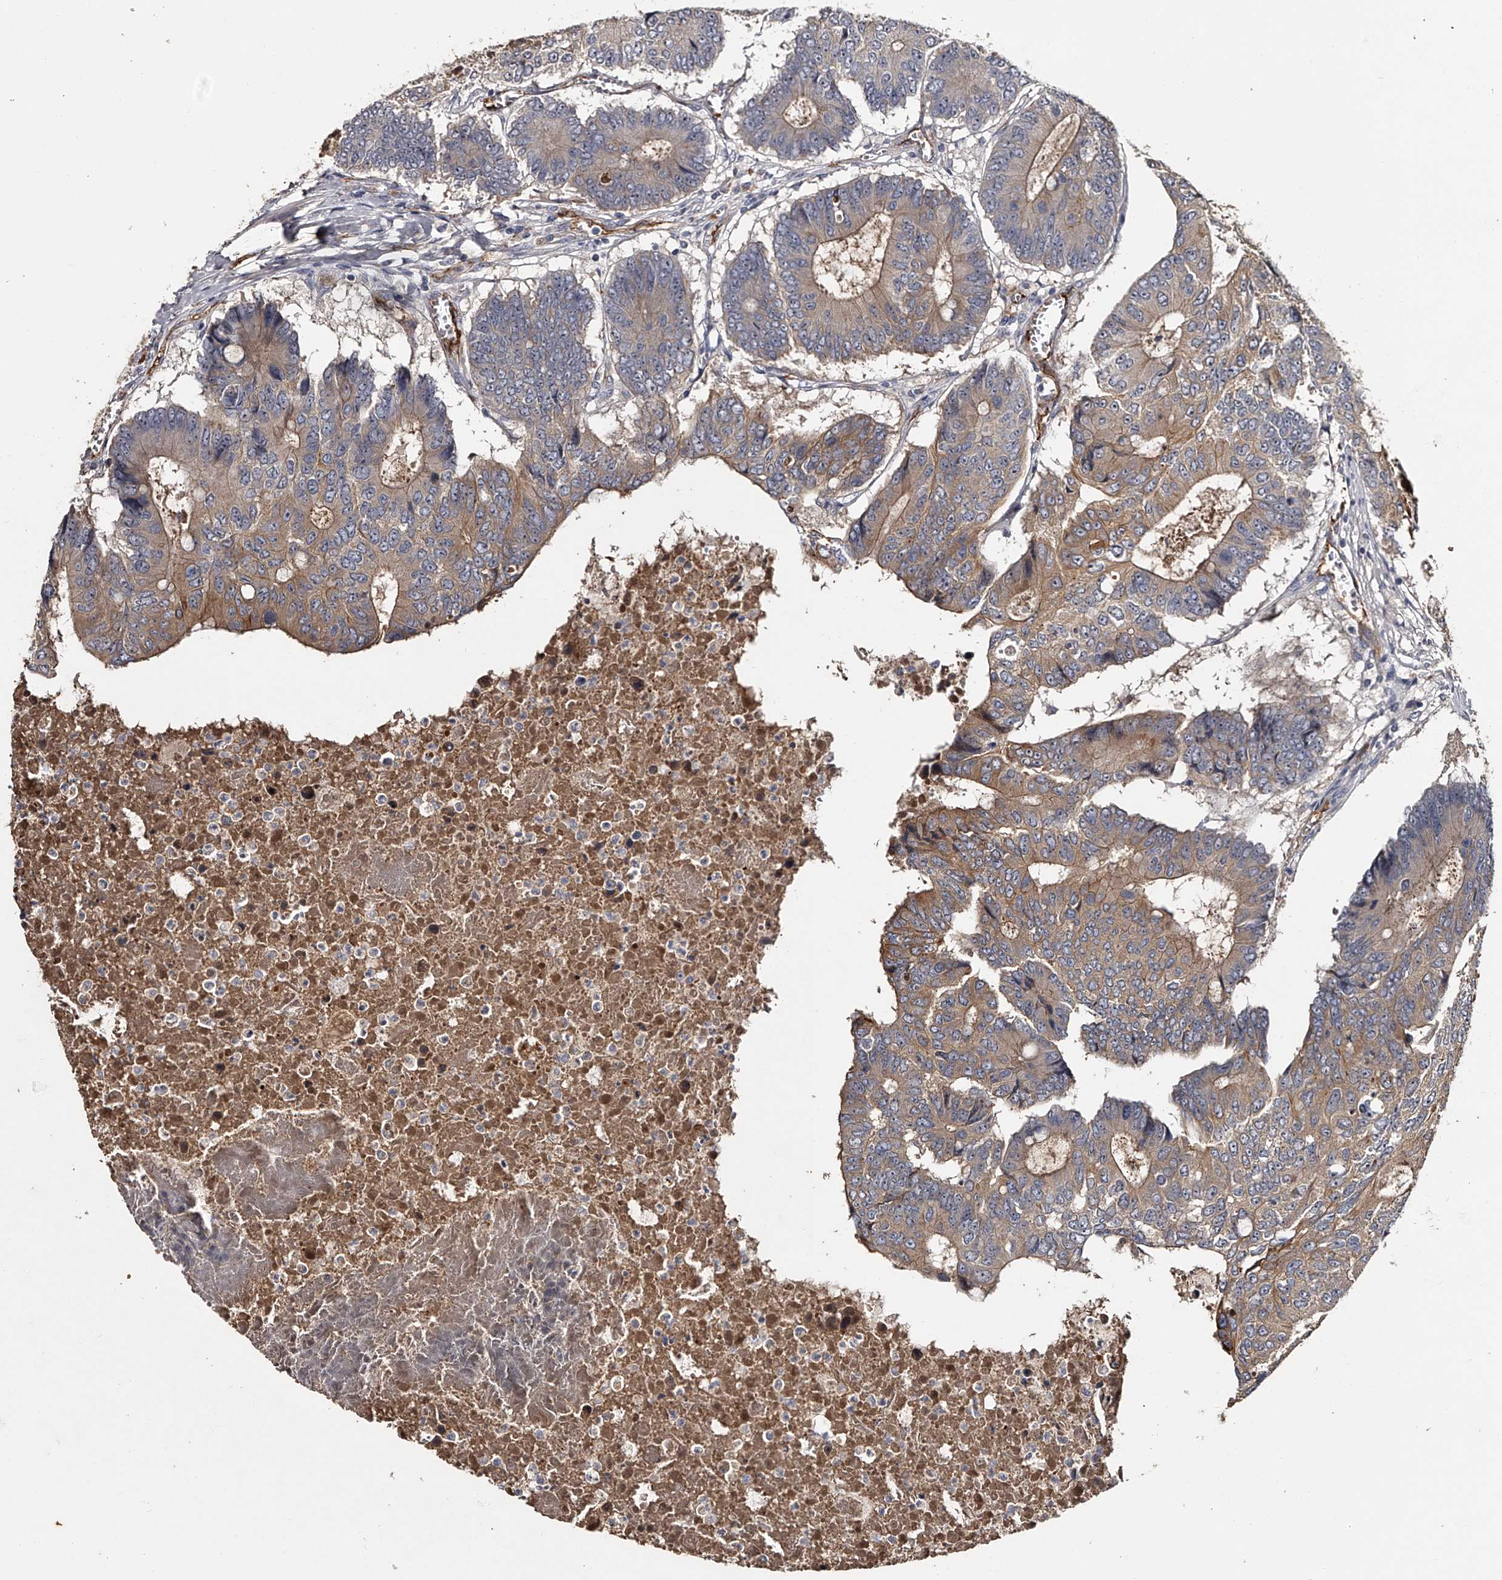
{"staining": {"intensity": "moderate", "quantity": ">75%", "location": "cytoplasmic/membranous"}, "tissue": "colorectal cancer", "cell_type": "Tumor cells", "image_type": "cancer", "snomed": [{"axis": "morphology", "description": "Adenocarcinoma, NOS"}, {"axis": "topography", "description": "Colon"}], "caption": "Human colorectal cancer (adenocarcinoma) stained with a brown dye displays moderate cytoplasmic/membranous positive staining in about >75% of tumor cells.", "gene": "MDN1", "patient": {"sex": "male", "age": 87}}